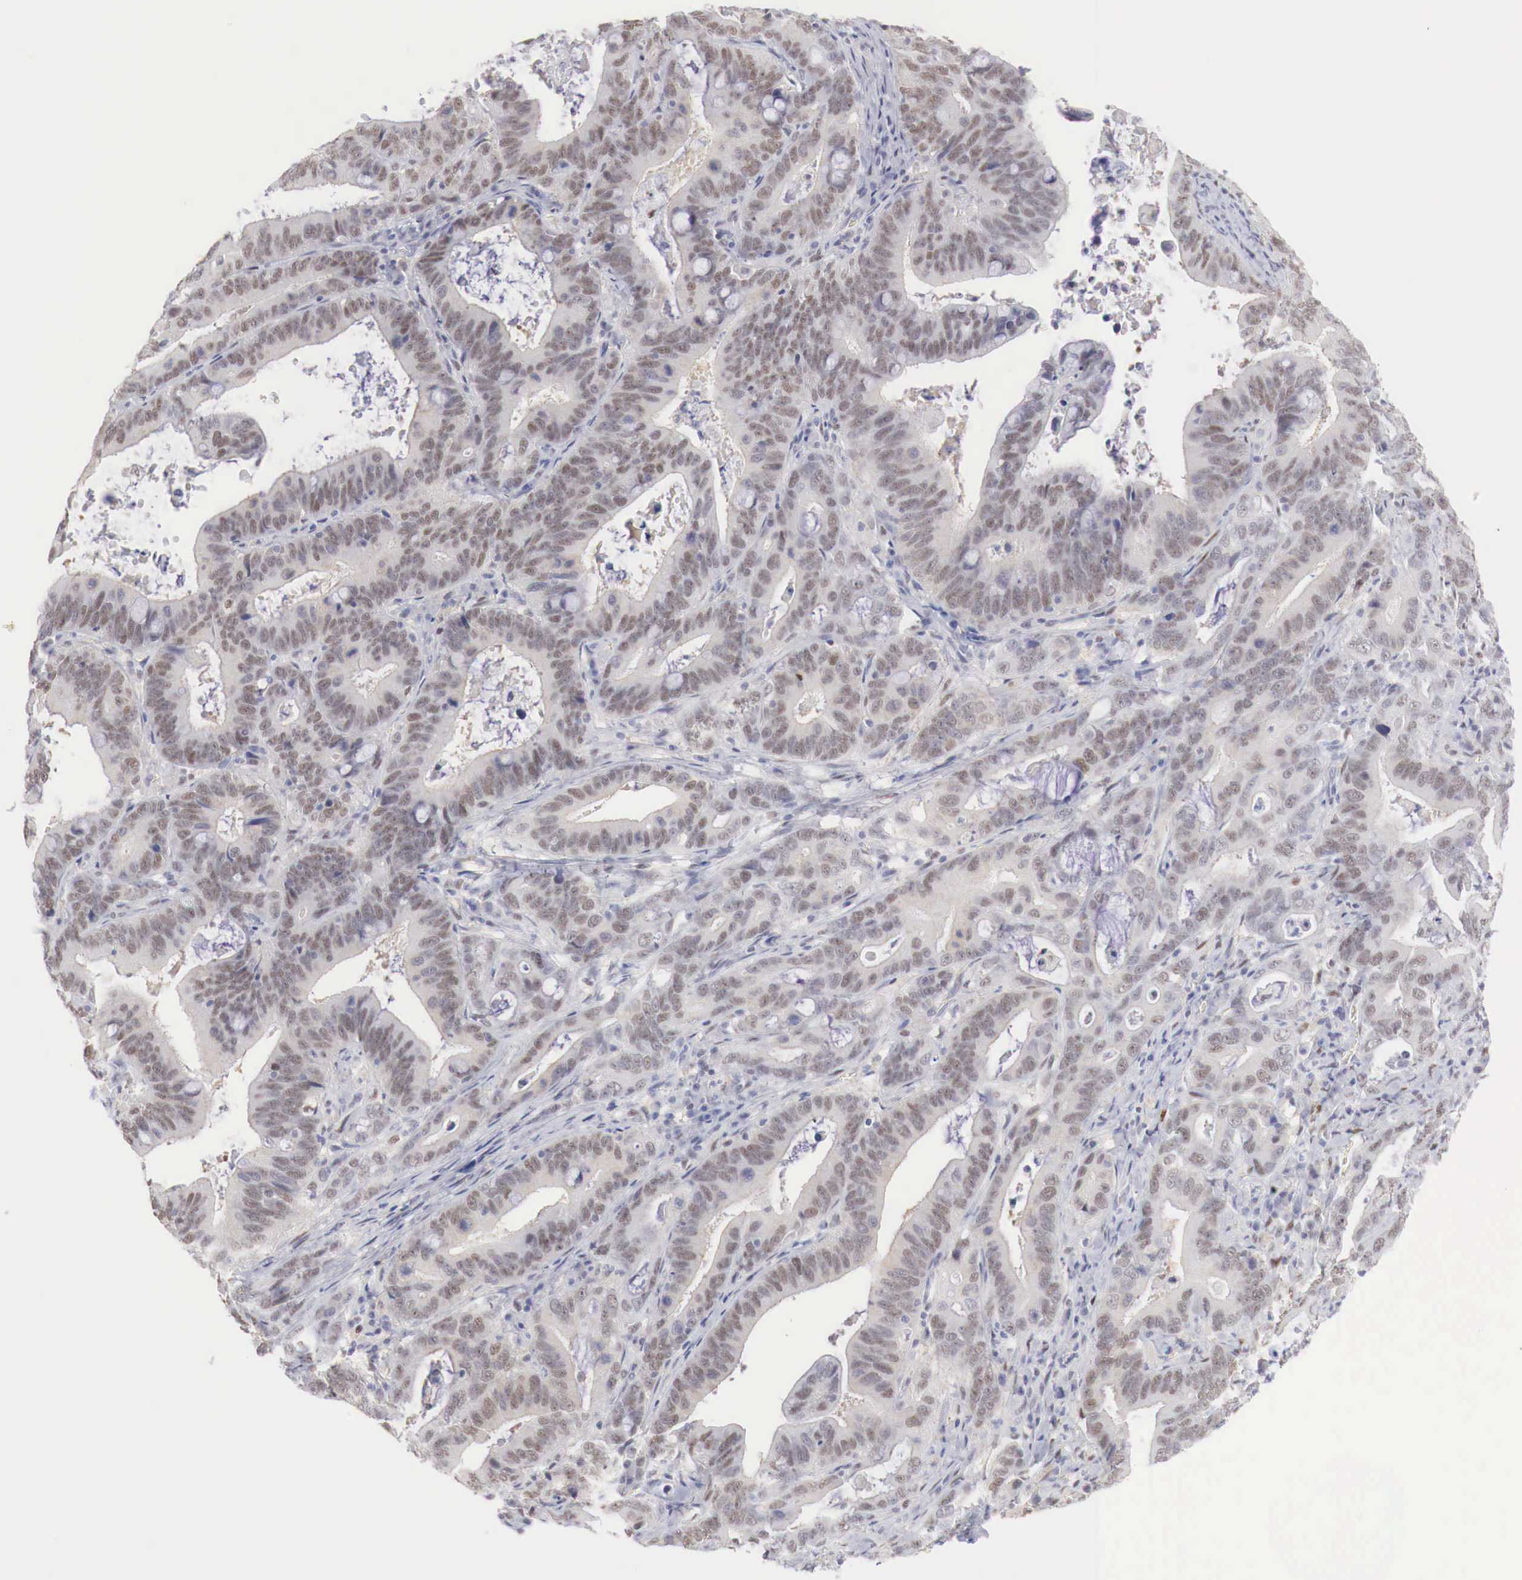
{"staining": {"intensity": "moderate", "quantity": ">75%", "location": "nuclear"}, "tissue": "stomach cancer", "cell_type": "Tumor cells", "image_type": "cancer", "snomed": [{"axis": "morphology", "description": "Adenocarcinoma, NOS"}, {"axis": "topography", "description": "Stomach, upper"}], "caption": "IHC of human adenocarcinoma (stomach) exhibits medium levels of moderate nuclear expression in approximately >75% of tumor cells.", "gene": "FOXP2", "patient": {"sex": "male", "age": 63}}